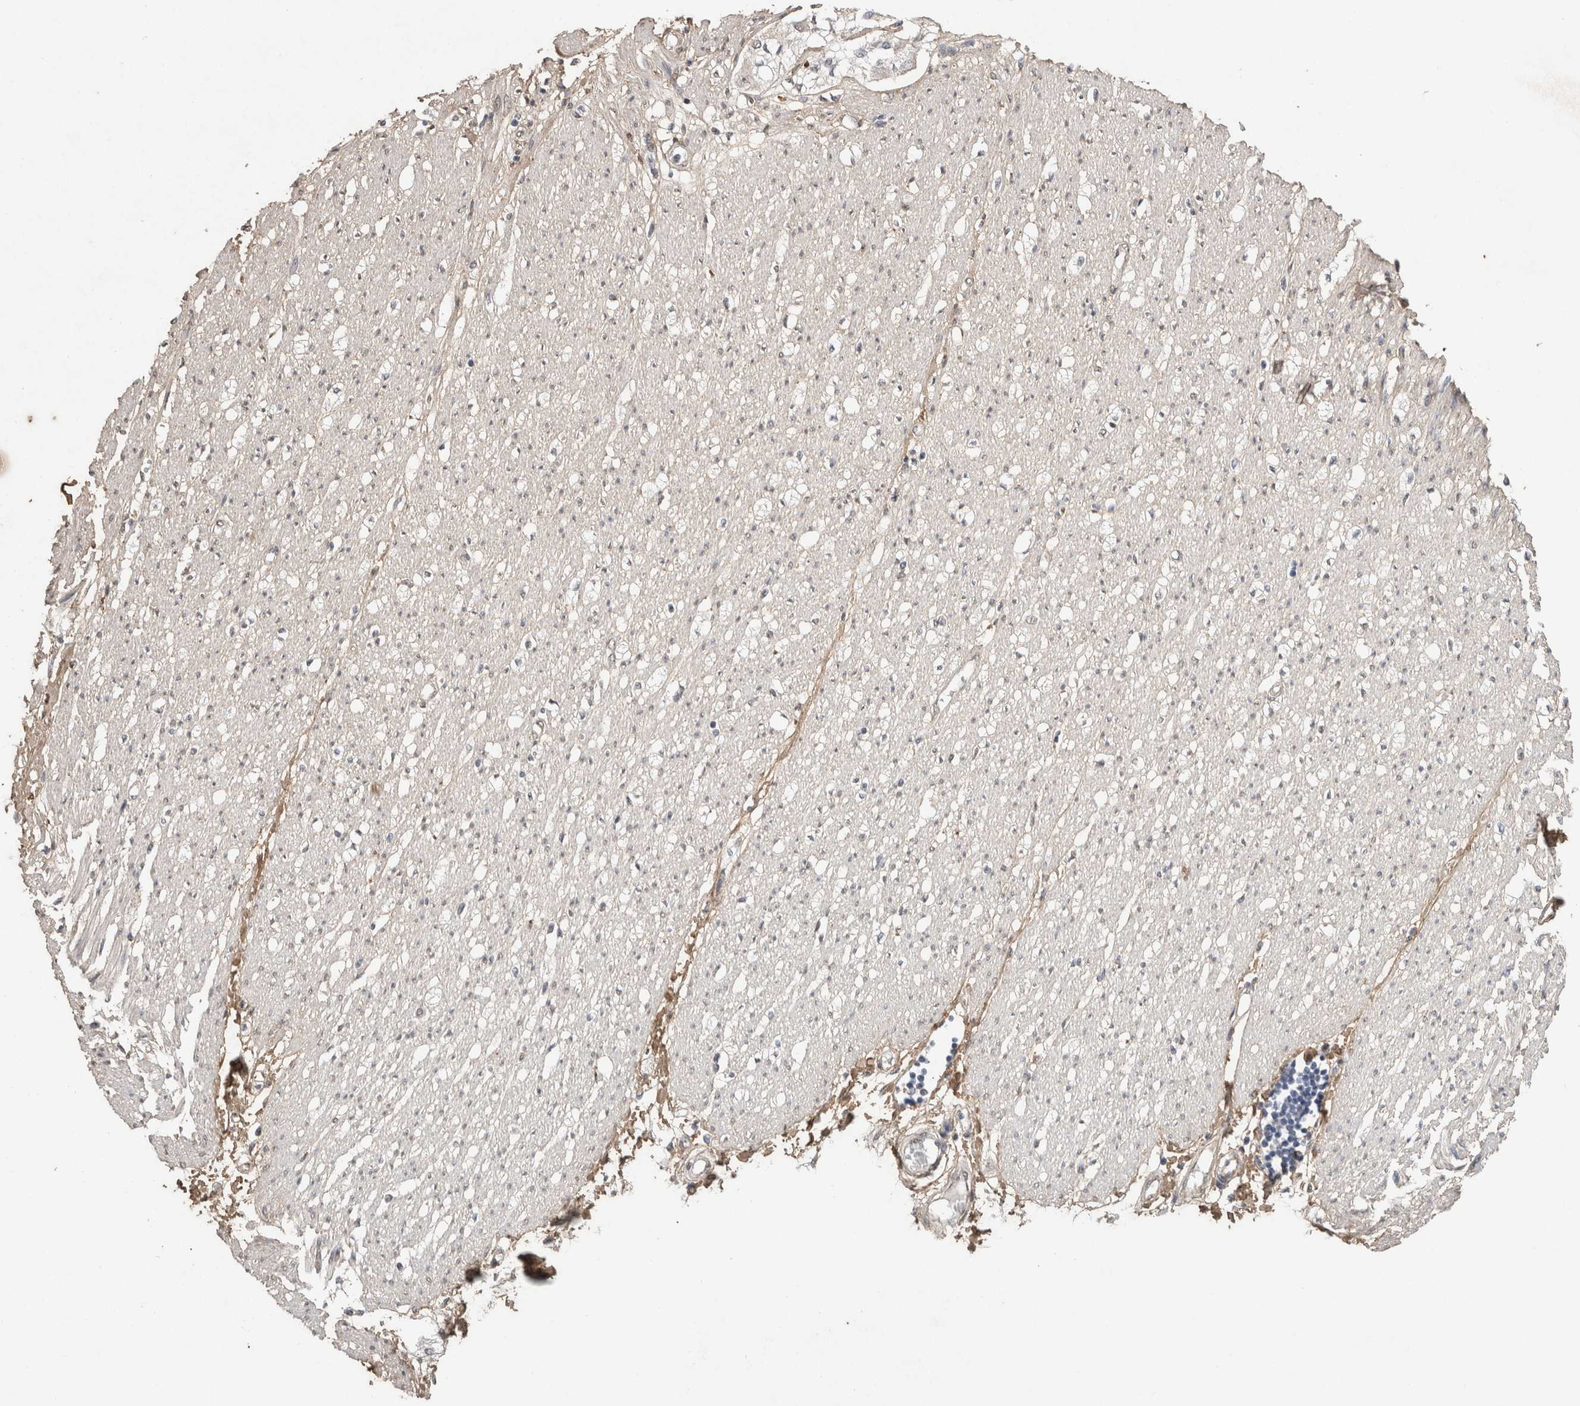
{"staining": {"intensity": "moderate", "quantity": ">75%", "location": "cytoplasmic/membranous"}, "tissue": "soft tissue", "cell_type": "Fibroblasts", "image_type": "normal", "snomed": [{"axis": "morphology", "description": "Normal tissue, NOS"}, {"axis": "morphology", "description": "Adenocarcinoma, NOS"}, {"axis": "topography", "description": "Colon"}, {"axis": "topography", "description": "Peripheral nerve tissue"}], "caption": "Fibroblasts show medium levels of moderate cytoplasmic/membranous expression in about >75% of cells in benign soft tissue. (brown staining indicates protein expression, while blue staining denotes nuclei).", "gene": "C1QTNF5", "patient": {"sex": "male", "age": 14}}